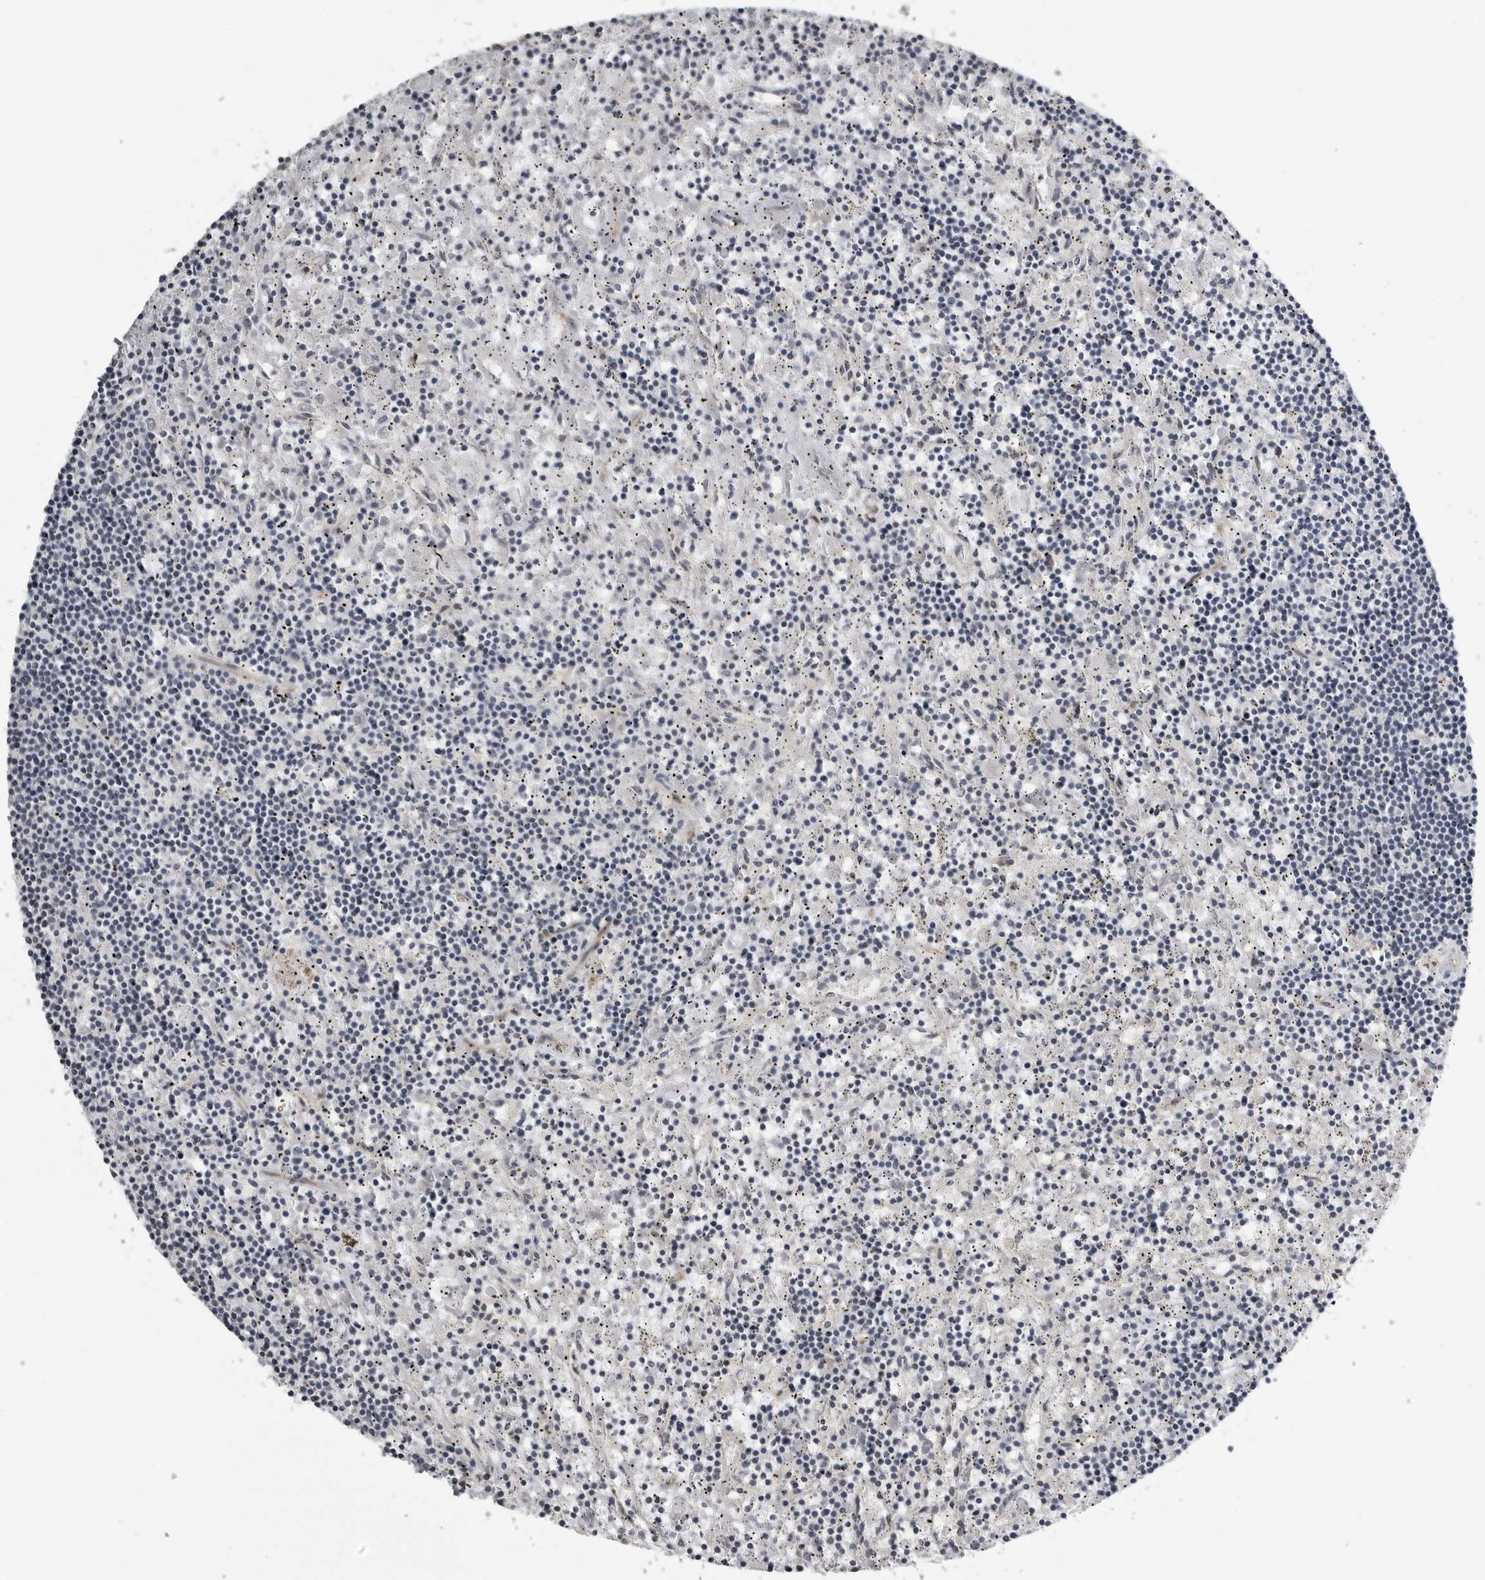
{"staining": {"intensity": "negative", "quantity": "none", "location": "none"}, "tissue": "lymphoma", "cell_type": "Tumor cells", "image_type": "cancer", "snomed": [{"axis": "morphology", "description": "Malignant lymphoma, non-Hodgkin's type, Low grade"}, {"axis": "topography", "description": "Spleen"}], "caption": "The immunohistochemistry (IHC) image has no significant positivity in tumor cells of lymphoma tissue.", "gene": "PRRX2", "patient": {"sex": "male", "age": 76}}